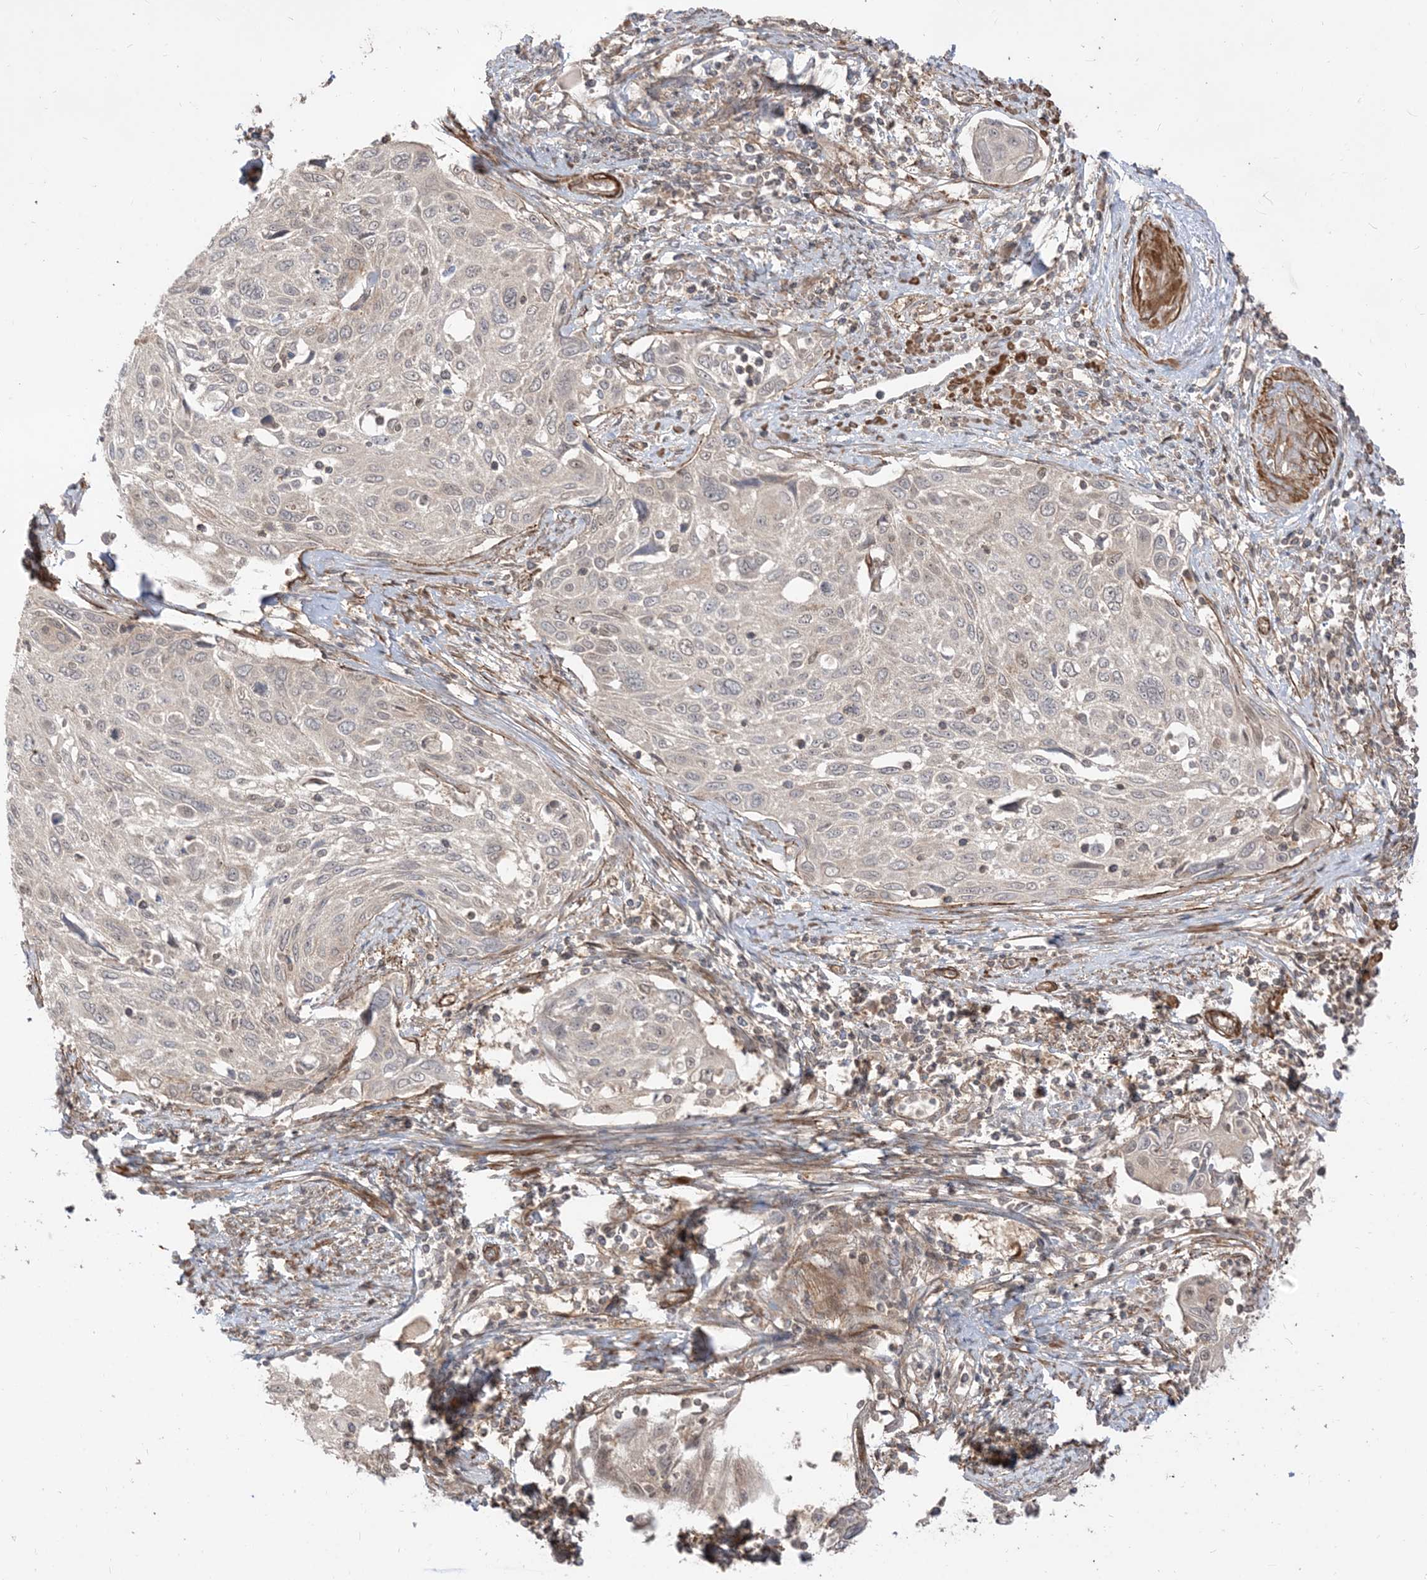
{"staining": {"intensity": "weak", "quantity": "<25%", "location": "nuclear"}, "tissue": "cervical cancer", "cell_type": "Tumor cells", "image_type": "cancer", "snomed": [{"axis": "morphology", "description": "Squamous cell carcinoma, NOS"}, {"axis": "topography", "description": "Cervix"}], "caption": "Immunohistochemistry of human cervical cancer (squamous cell carcinoma) shows no expression in tumor cells. Nuclei are stained in blue.", "gene": "TBCC", "patient": {"sex": "female", "age": 70}}